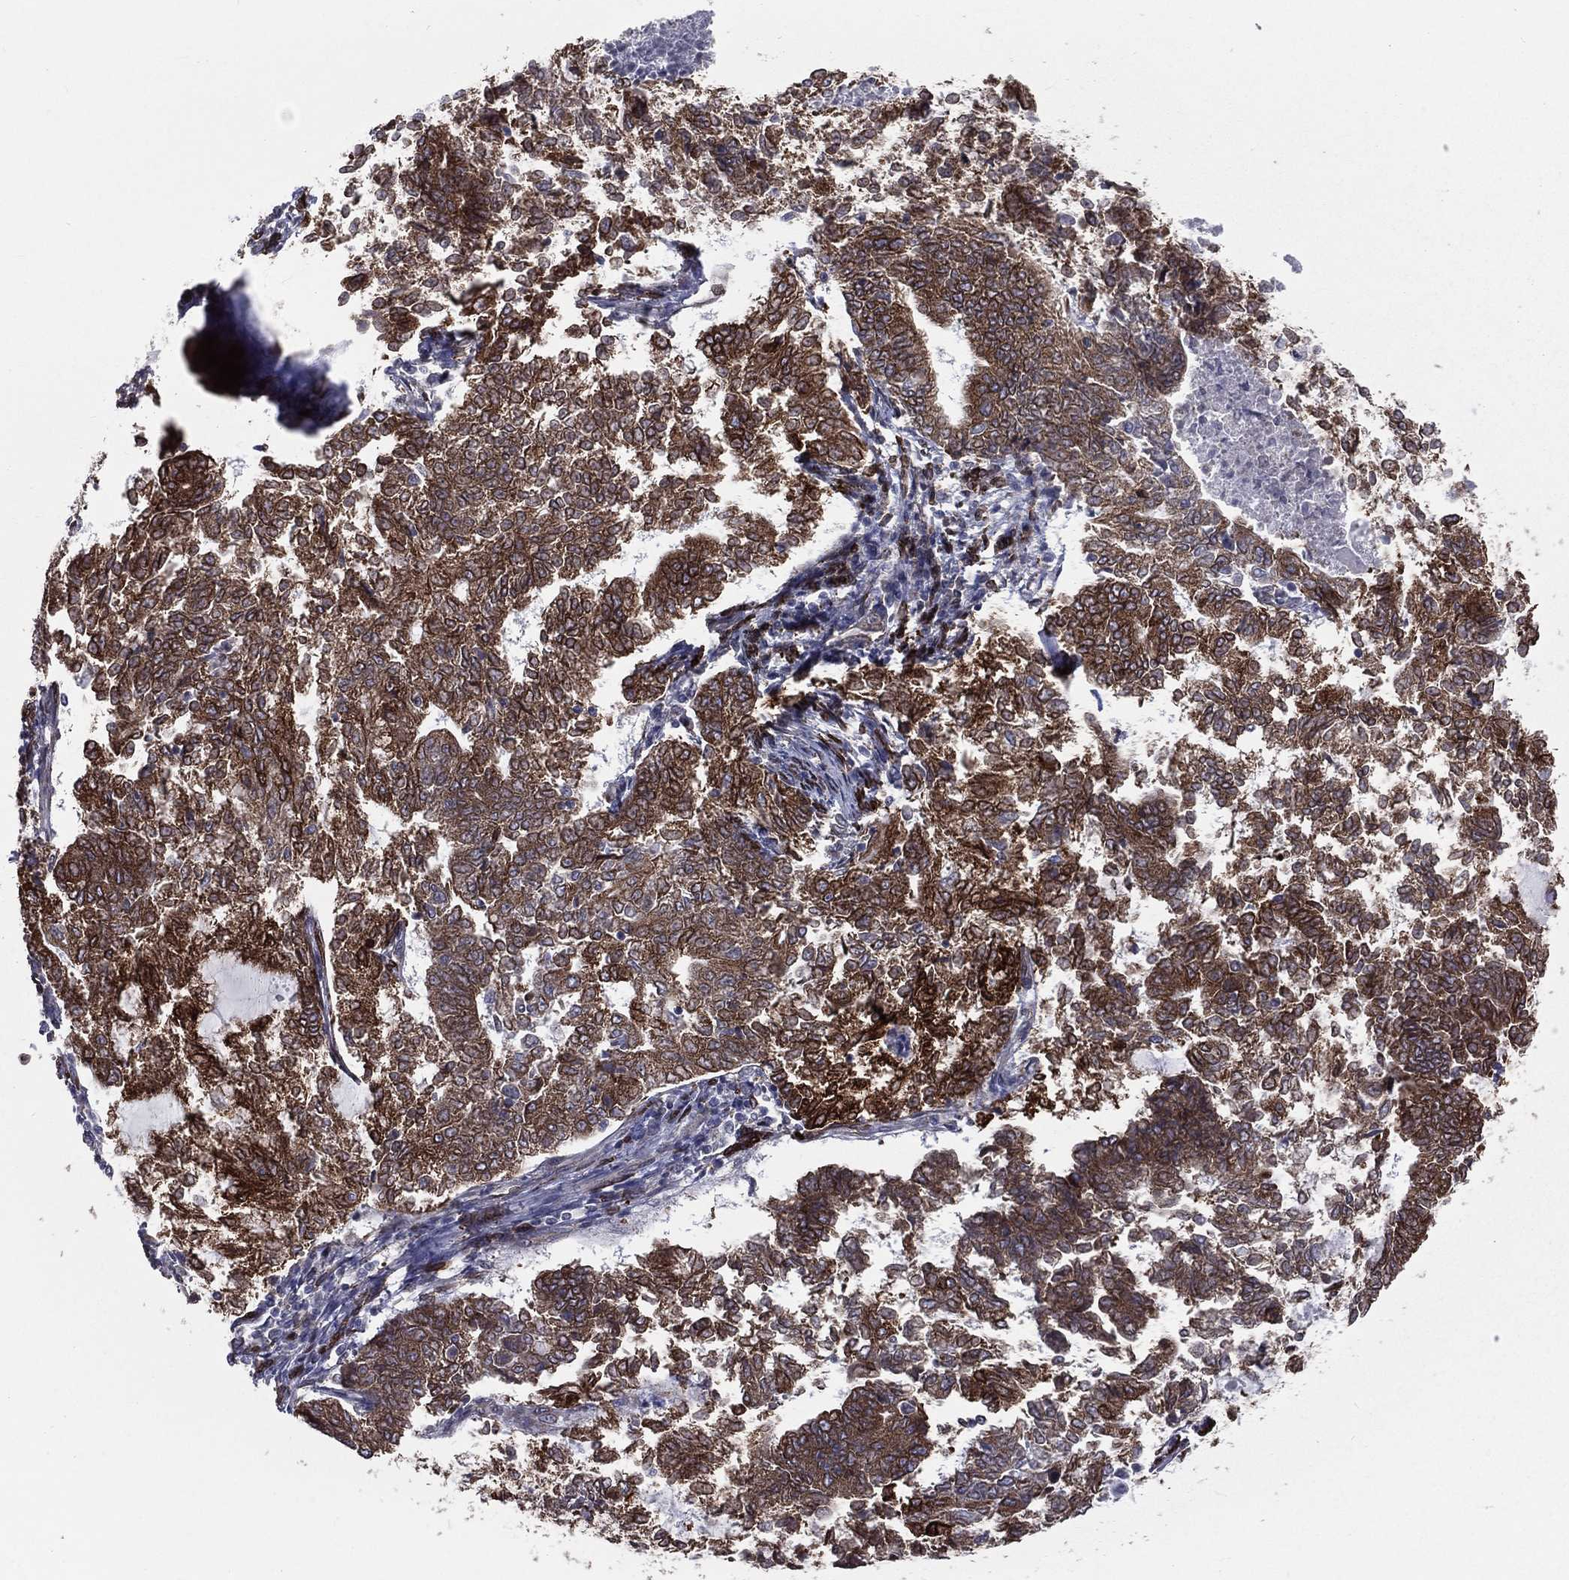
{"staining": {"intensity": "strong", "quantity": ">75%", "location": "cytoplasmic/membranous"}, "tissue": "endometrial cancer", "cell_type": "Tumor cells", "image_type": "cancer", "snomed": [{"axis": "morphology", "description": "Adenocarcinoma, NOS"}, {"axis": "topography", "description": "Endometrium"}], "caption": "IHC (DAB (3,3'-diaminobenzidine)) staining of human endometrial adenocarcinoma reveals strong cytoplasmic/membranous protein positivity in approximately >75% of tumor cells.", "gene": "PGRMC1", "patient": {"sex": "female", "age": 65}}